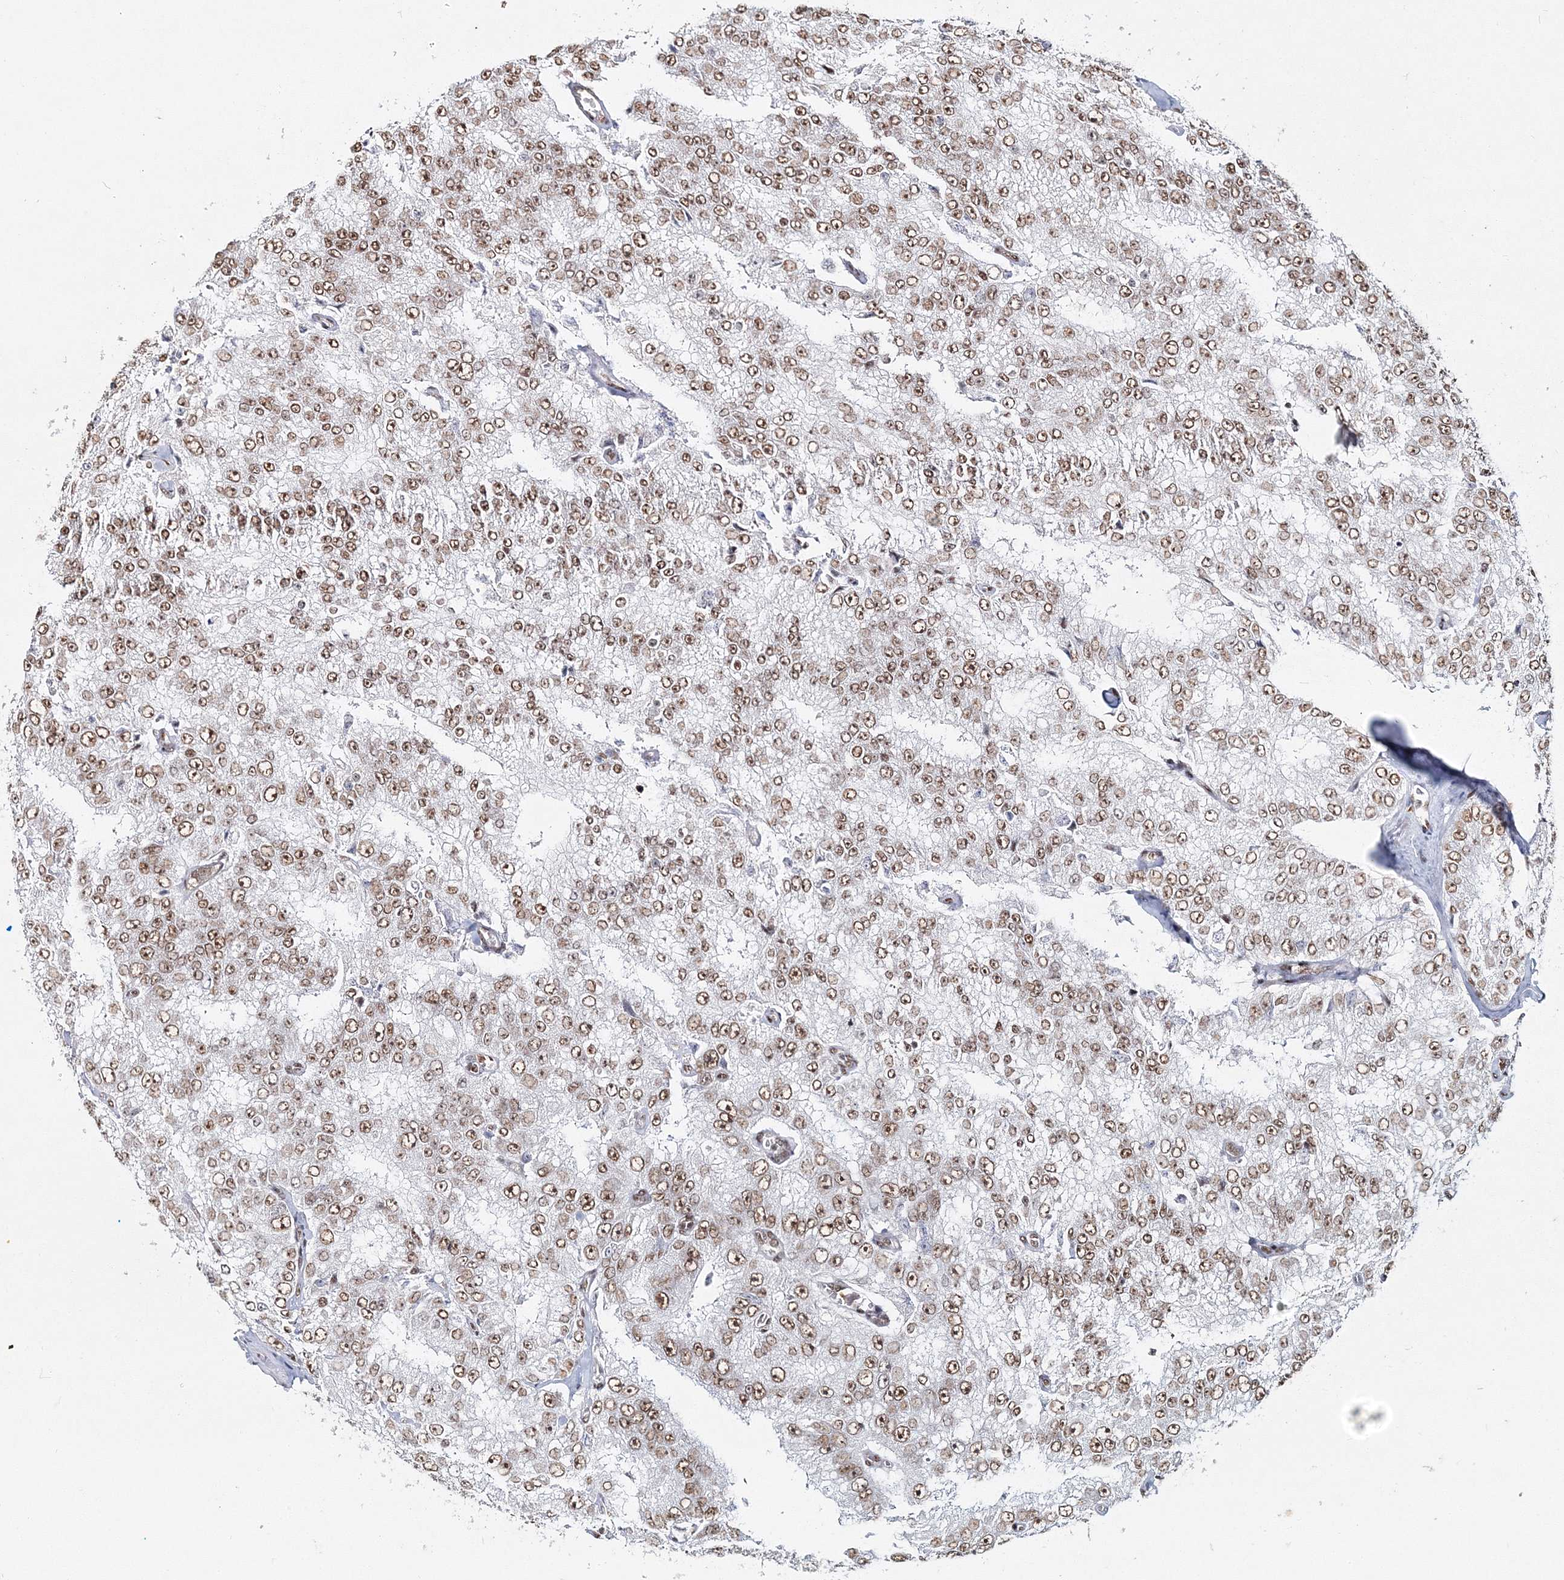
{"staining": {"intensity": "moderate", "quantity": ">75%", "location": "nuclear"}, "tissue": "prostate cancer", "cell_type": "Tumor cells", "image_type": "cancer", "snomed": [{"axis": "morphology", "description": "Adenocarcinoma, High grade"}, {"axis": "topography", "description": "Prostate"}], "caption": "Tumor cells reveal moderate nuclear staining in about >75% of cells in prostate cancer.", "gene": "QRICH1", "patient": {"sex": "male", "age": 58}}